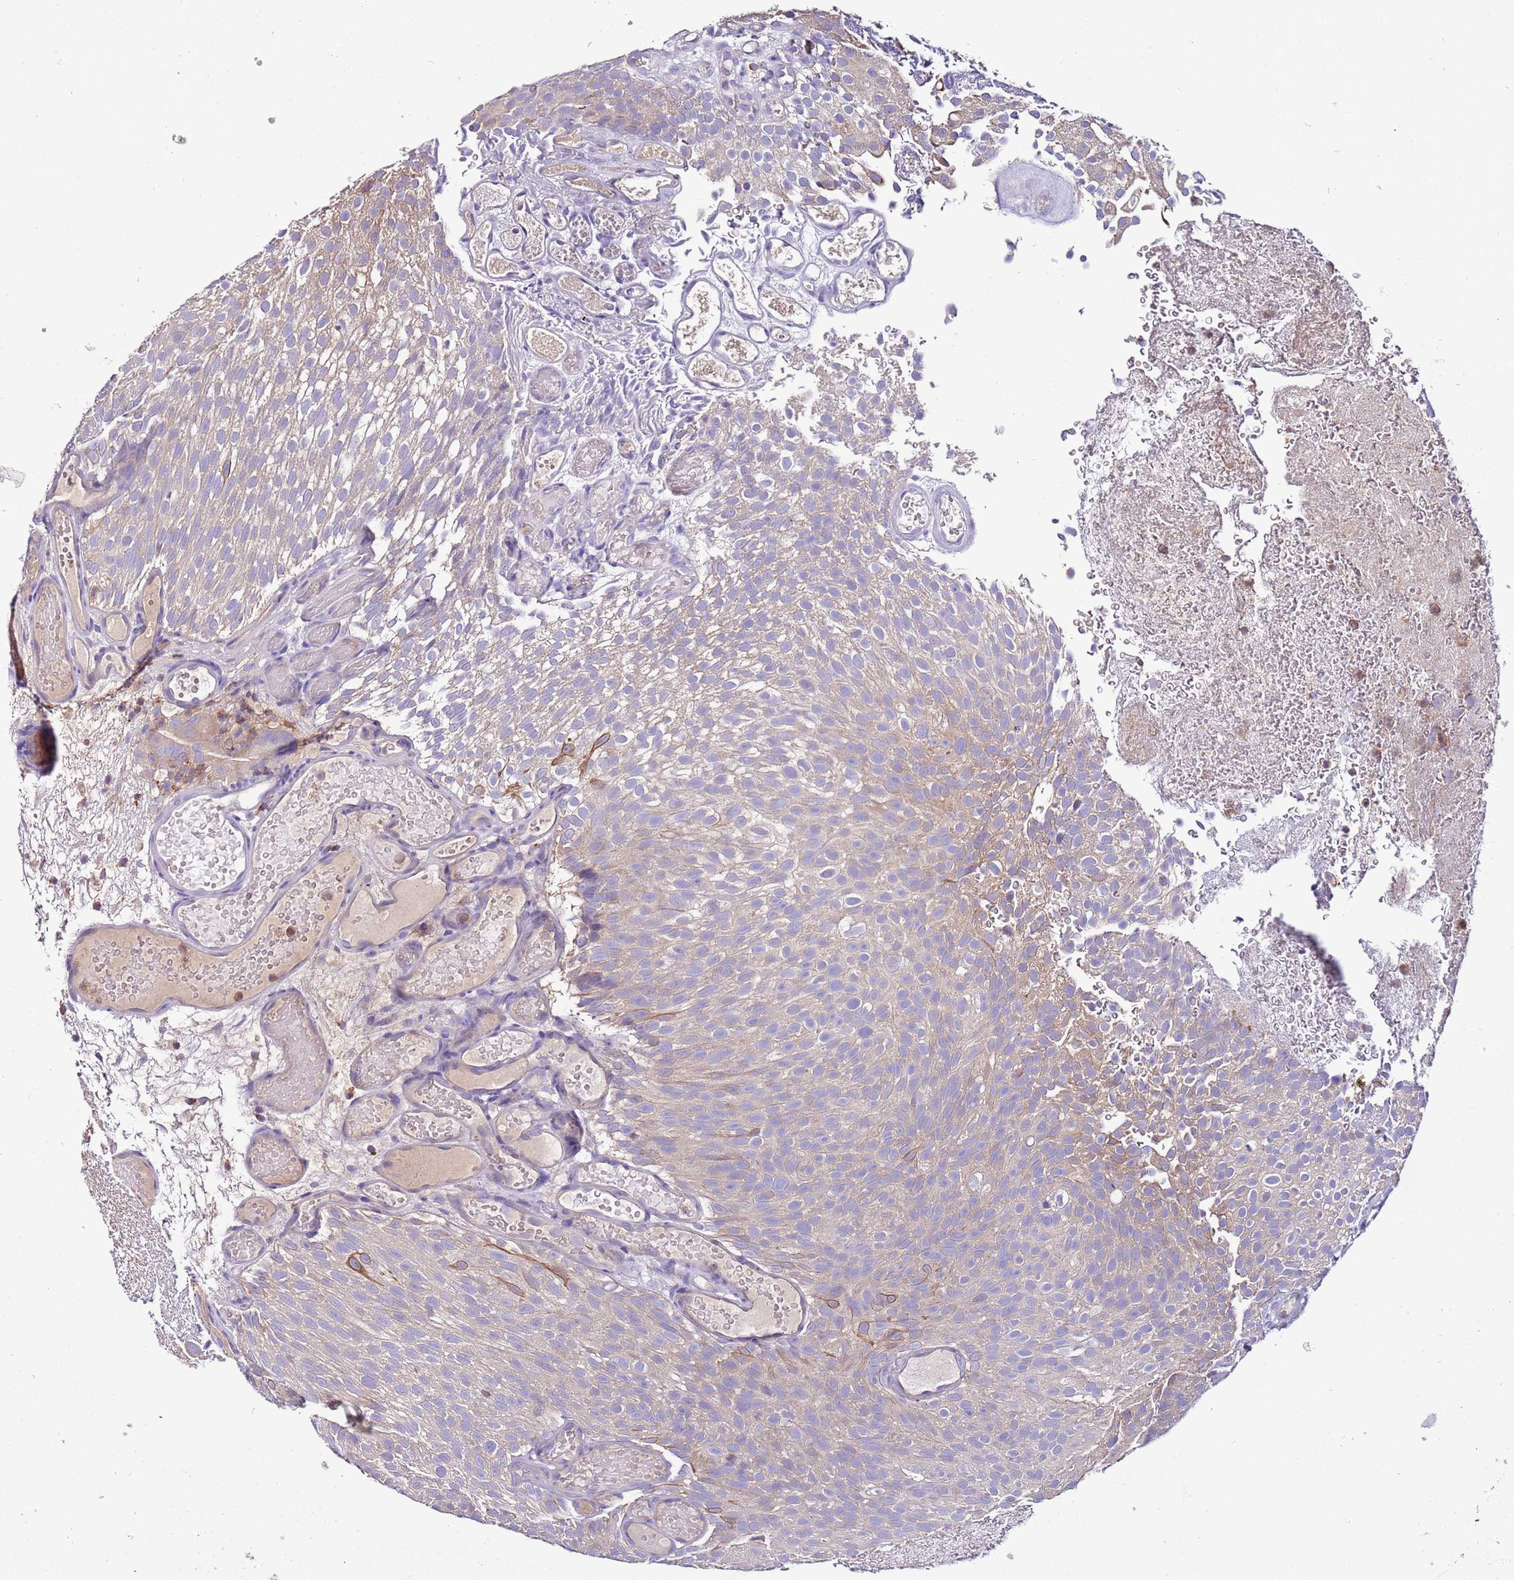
{"staining": {"intensity": "weak", "quantity": "<25%", "location": "cytoplasmic/membranous"}, "tissue": "urothelial cancer", "cell_type": "Tumor cells", "image_type": "cancer", "snomed": [{"axis": "morphology", "description": "Urothelial carcinoma, Low grade"}, {"axis": "topography", "description": "Urinary bladder"}], "caption": "This micrograph is of urothelial carcinoma (low-grade) stained with immunohistochemistry (IHC) to label a protein in brown with the nuclei are counter-stained blue. There is no staining in tumor cells.", "gene": "IGIP", "patient": {"sex": "male", "age": 78}}